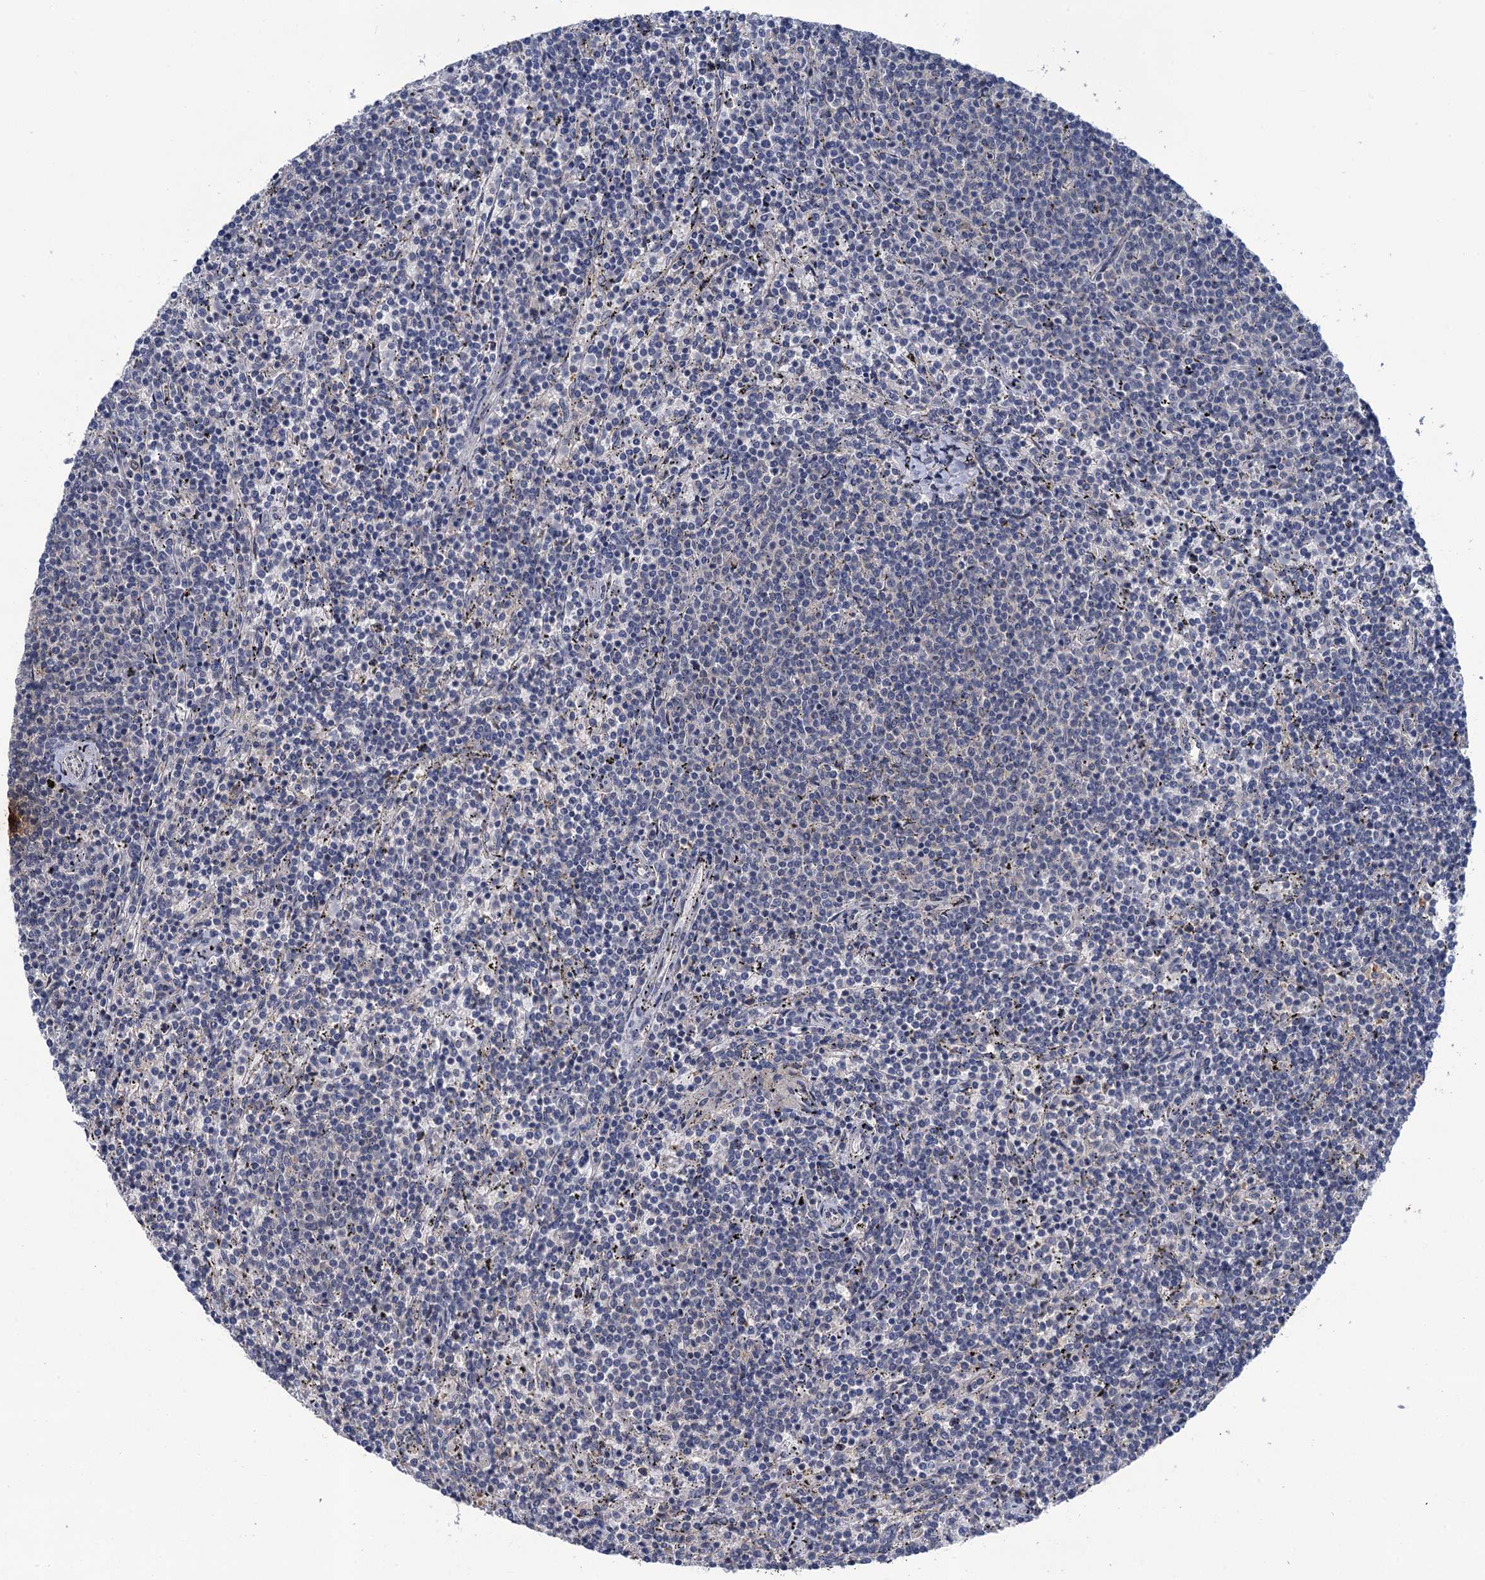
{"staining": {"intensity": "negative", "quantity": "none", "location": "none"}, "tissue": "lymphoma", "cell_type": "Tumor cells", "image_type": "cancer", "snomed": [{"axis": "morphology", "description": "Malignant lymphoma, non-Hodgkin's type, Low grade"}, {"axis": "topography", "description": "Spleen"}], "caption": "Immunohistochemistry (IHC) micrograph of lymphoma stained for a protein (brown), which reveals no positivity in tumor cells.", "gene": "MRFAP1", "patient": {"sex": "female", "age": 50}}